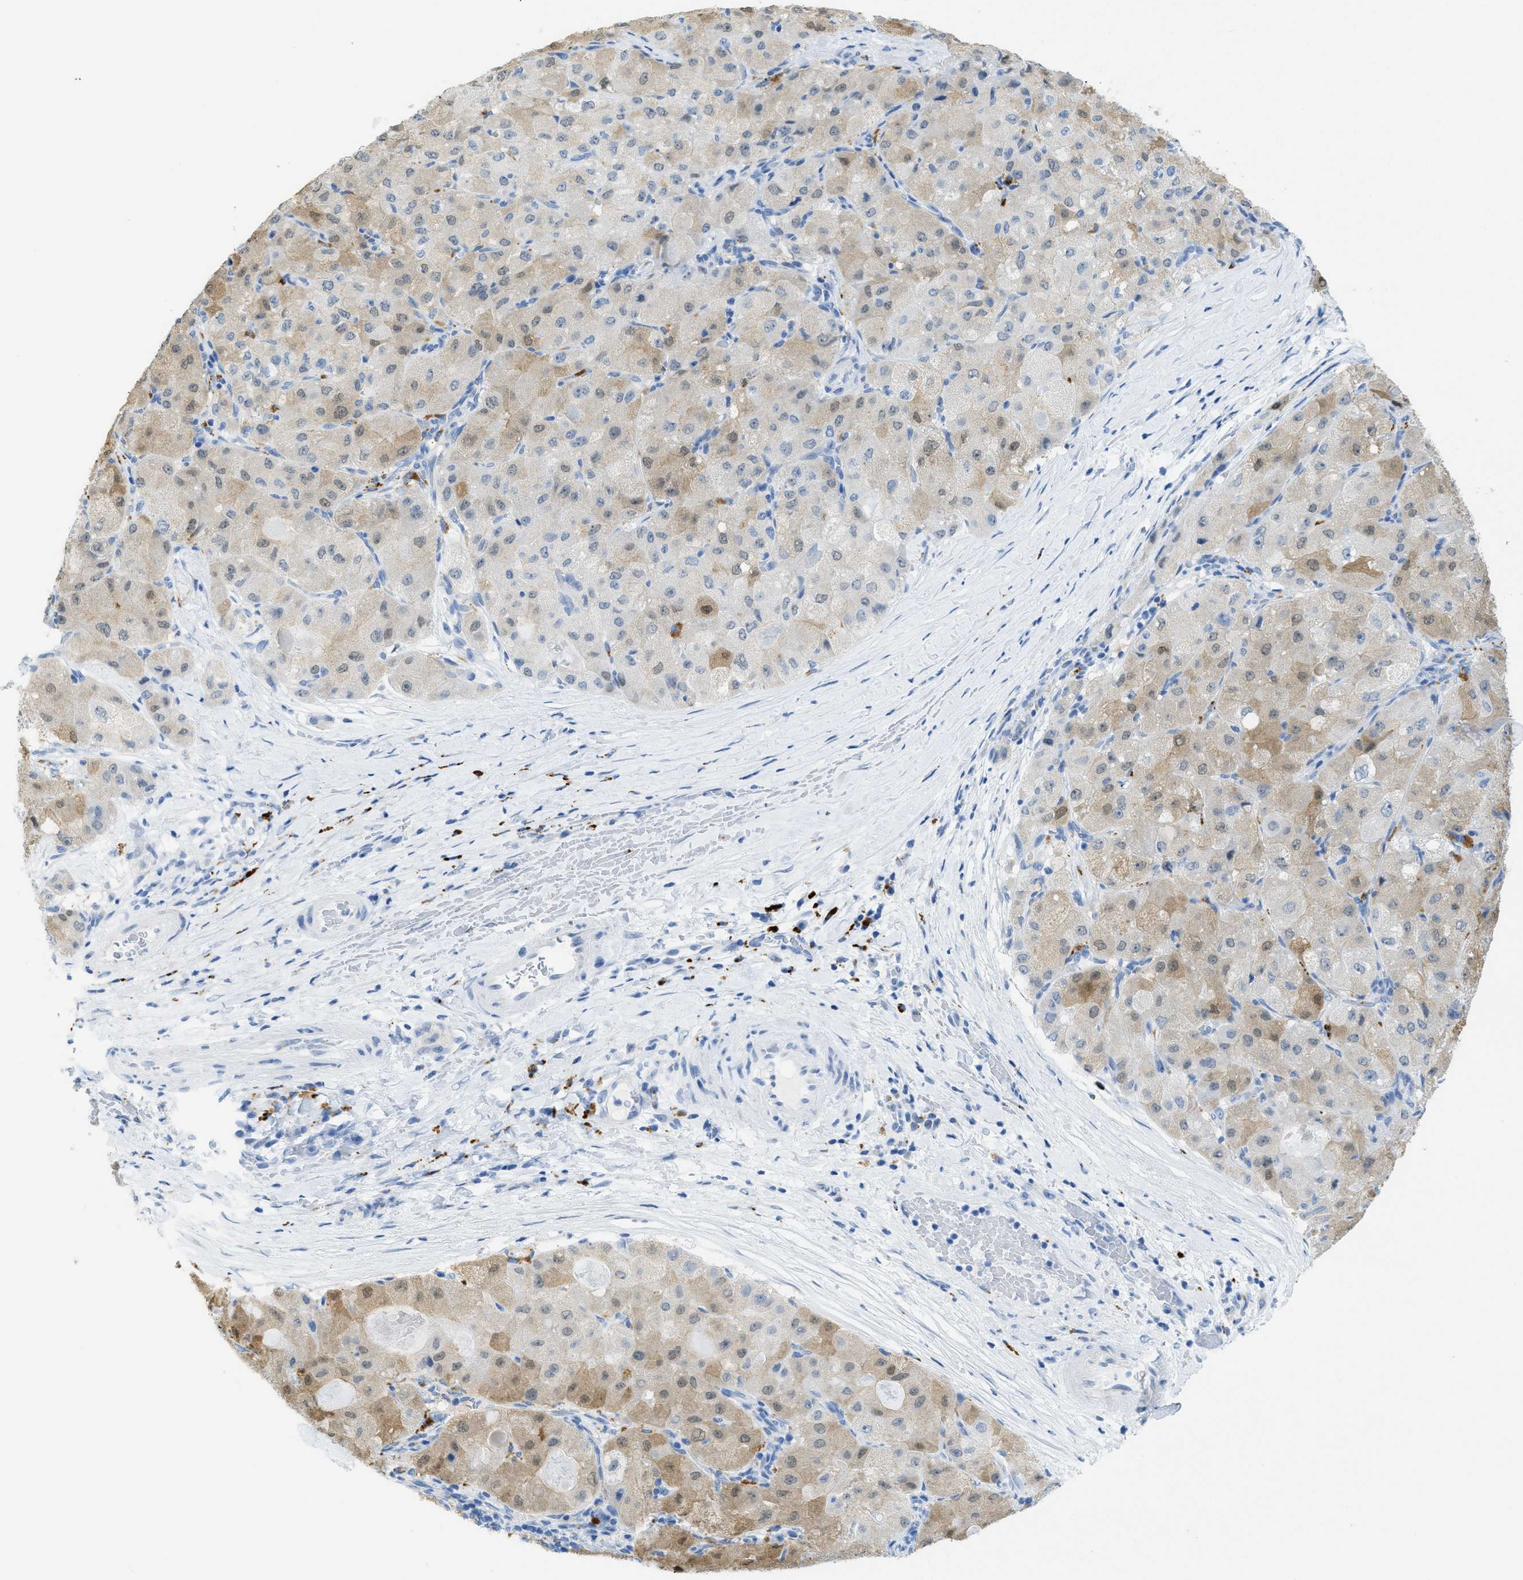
{"staining": {"intensity": "weak", "quantity": "25%-75%", "location": "cytoplasmic/membranous"}, "tissue": "liver cancer", "cell_type": "Tumor cells", "image_type": "cancer", "snomed": [{"axis": "morphology", "description": "Carcinoma, Hepatocellular, NOS"}, {"axis": "topography", "description": "Liver"}], "caption": "IHC of liver cancer (hepatocellular carcinoma) demonstrates low levels of weak cytoplasmic/membranous expression in approximately 25%-75% of tumor cells. The staining was performed using DAB to visualize the protein expression in brown, while the nuclei were stained in blue with hematoxylin (Magnification: 20x).", "gene": "WDR4", "patient": {"sex": "male", "age": 80}}